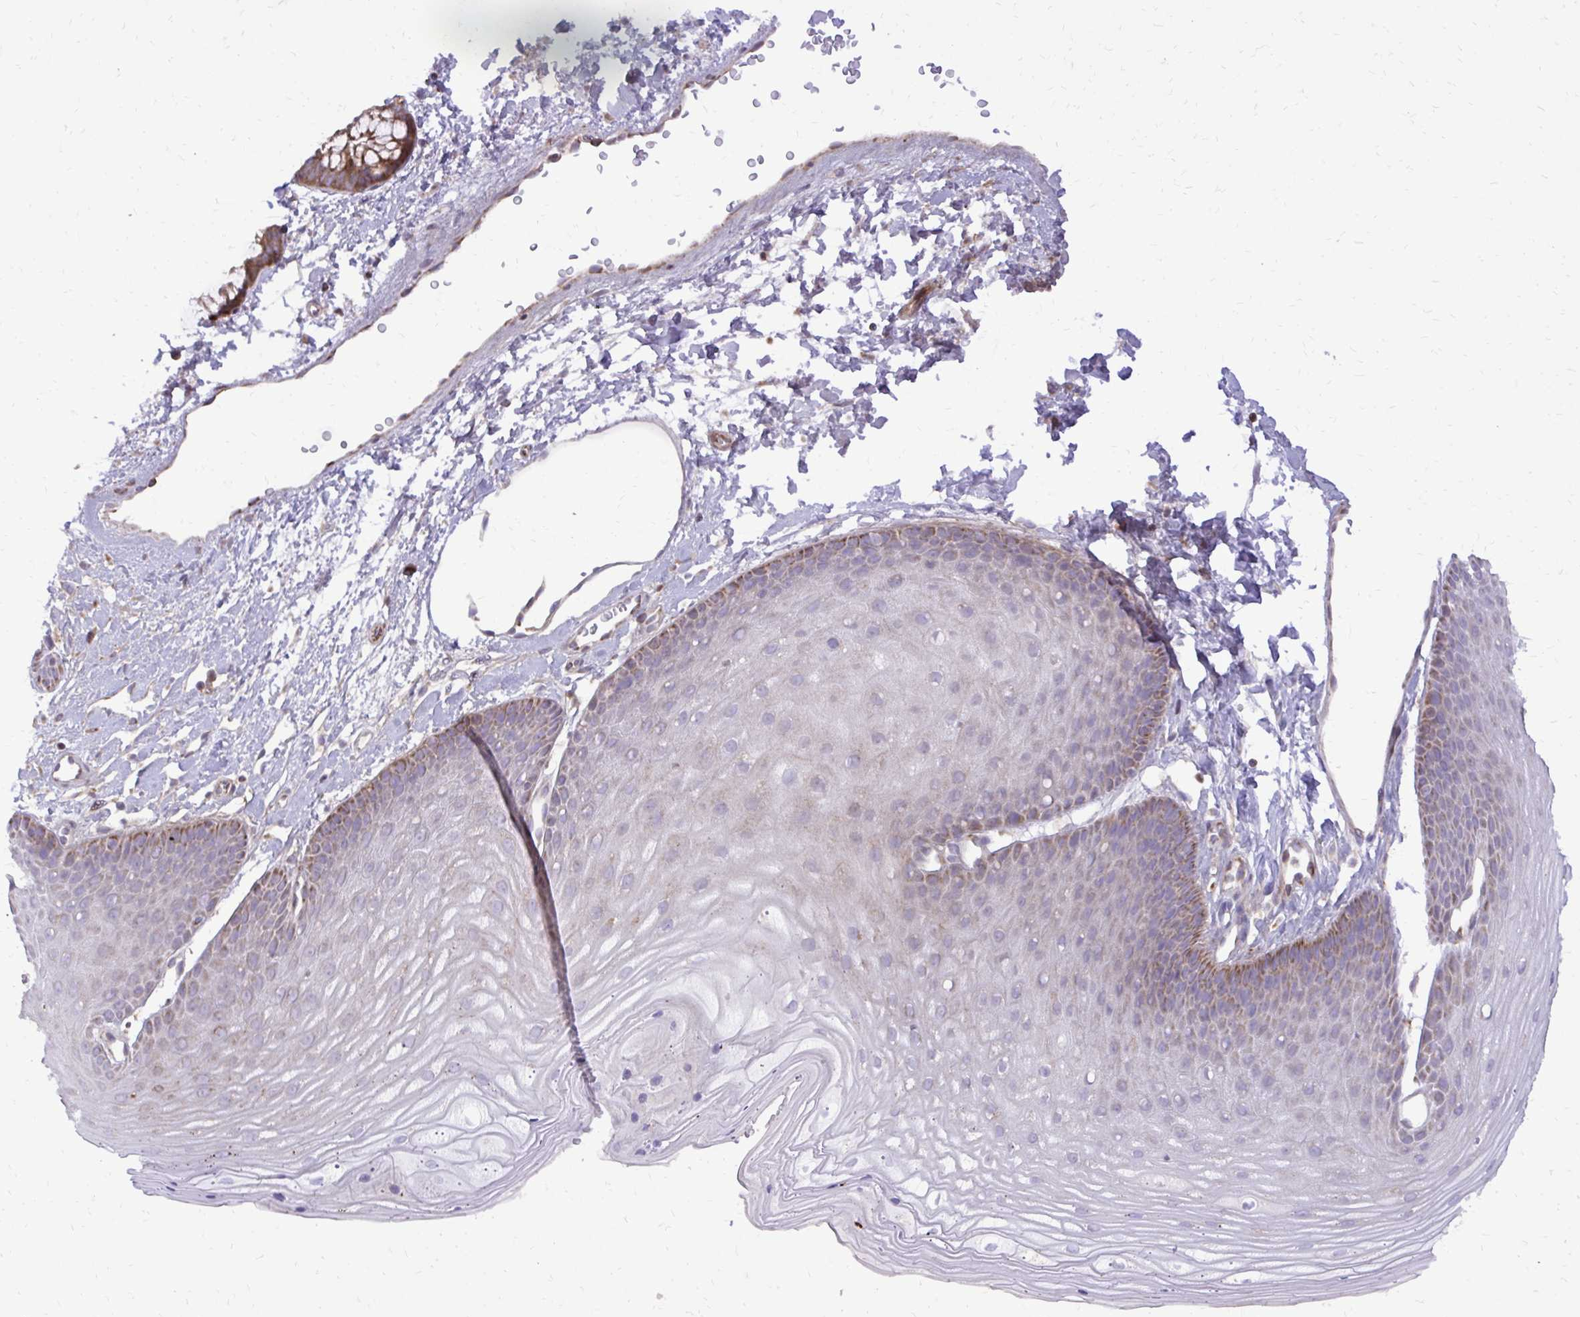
{"staining": {"intensity": "strong", "quantity": "<25%", "location": "cytoplasmic/membranous"}, "tissue": "skin", "cell_type": "Epidermal cells", "image_type": "normal", "snomed": [{"axis": "morphology", "description": "Normal tissue, NOS"}, {"axis": "topography", "description": "Anal"}], "caption": "This is a photomicrograph of IHC staining of normal skin, which shows strong positivity in the cytoplasmic/membranous of epidermal cells.", "gene": "ABCC3", "patient": {"sex": "male", "age": 53}}